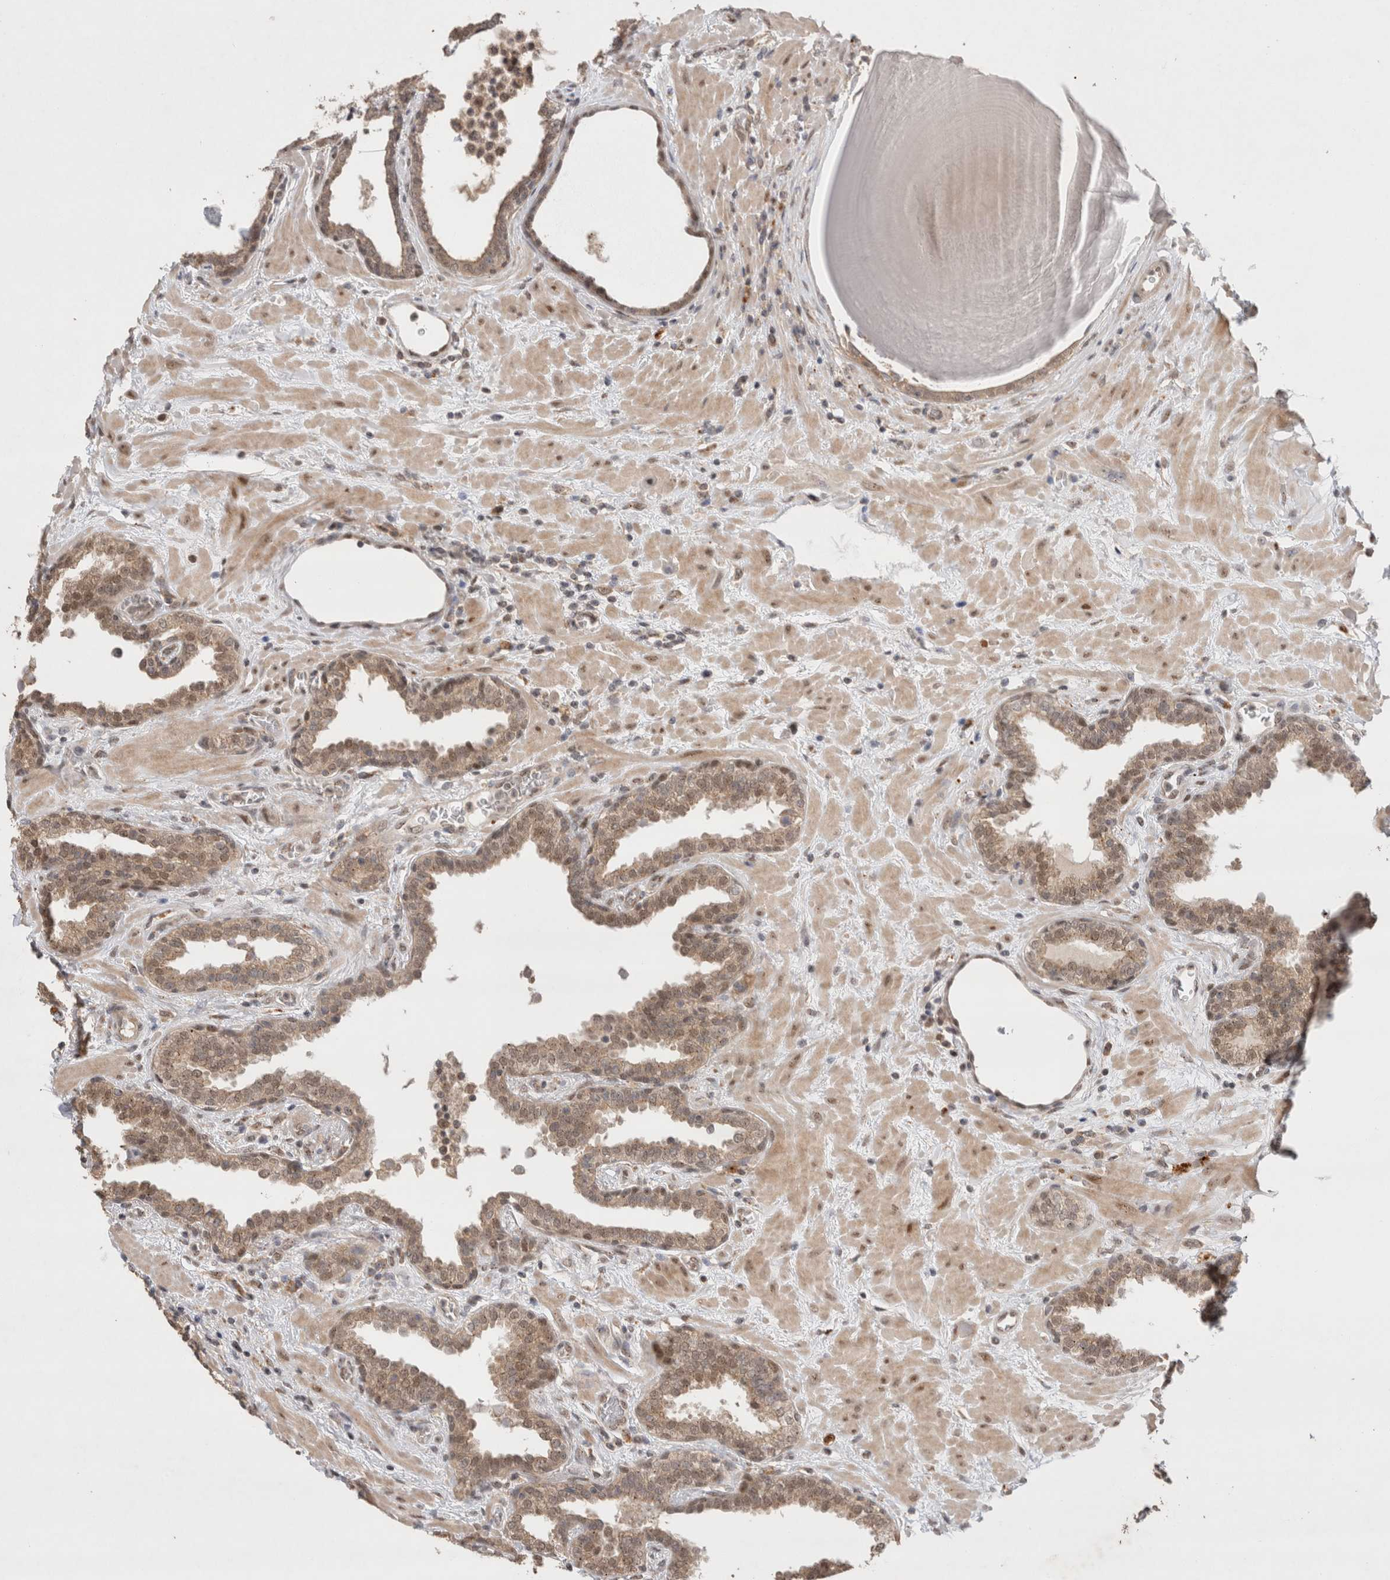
{"staining": {"intensity": "weak", "quantity": ">75%", "location": "cytoplasmic/membranous,nuclear"}, "tissue": "prostate", "cell_type": "Glandular cells", "image_type": "normal", "snomed": [{"axis": "morphology", "description": "Normal tissue, NOS"}, {"axis": "topography", "description": "Prostate"}], "caption": "Weak cytoplasmic/membranous,nuclear staining for a protein is seen in about >75% of glandular cells of normal prostate using immunohistochemistry.", "gene": "SLC29A1", "patient": {"sex": "male", "age": 51}}